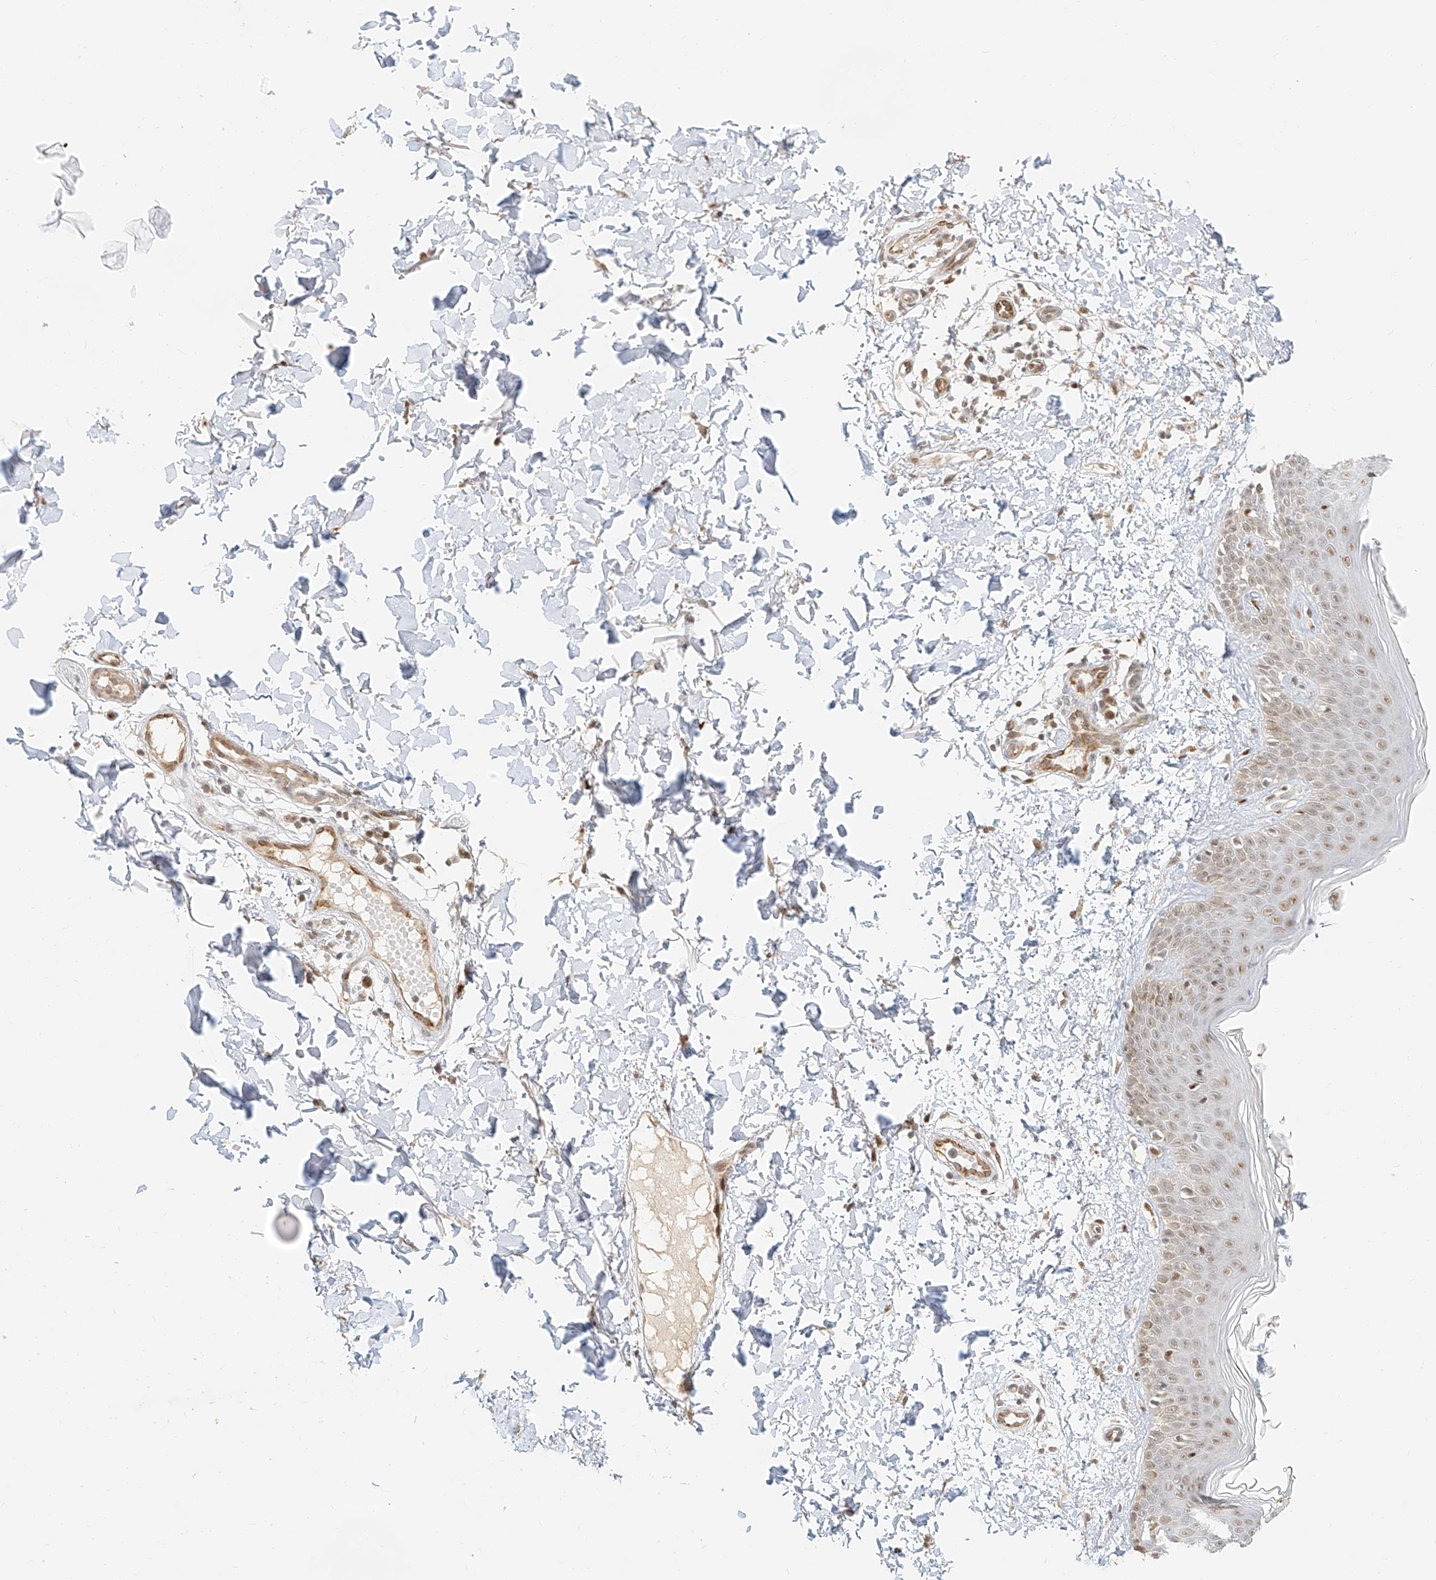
{"staining": {"intensity": "moderate", "quantity": ">75%", "location": "nuclear"}, "tissue": "skin", "cell_type": "Fibroblasts", "image_type": "normal", "snomed": [{"axis": "morphology", "description": "Normal tissue, NOS"}, {"axis": "topography", "description": "Skin"}], "caption": "Skin was stained to show a protein in brown. There is medium levels of moderate nuclear staining in about >75% of fibroblasts. The staining is performed using DAB (3,3'-diaminobenzidine) brown chromogen to label protein expression. The nuclei are counter-stained blue using hematoxylin.", "gene": "CXorf58", "patient": {"sex": "male", "age": 37}}